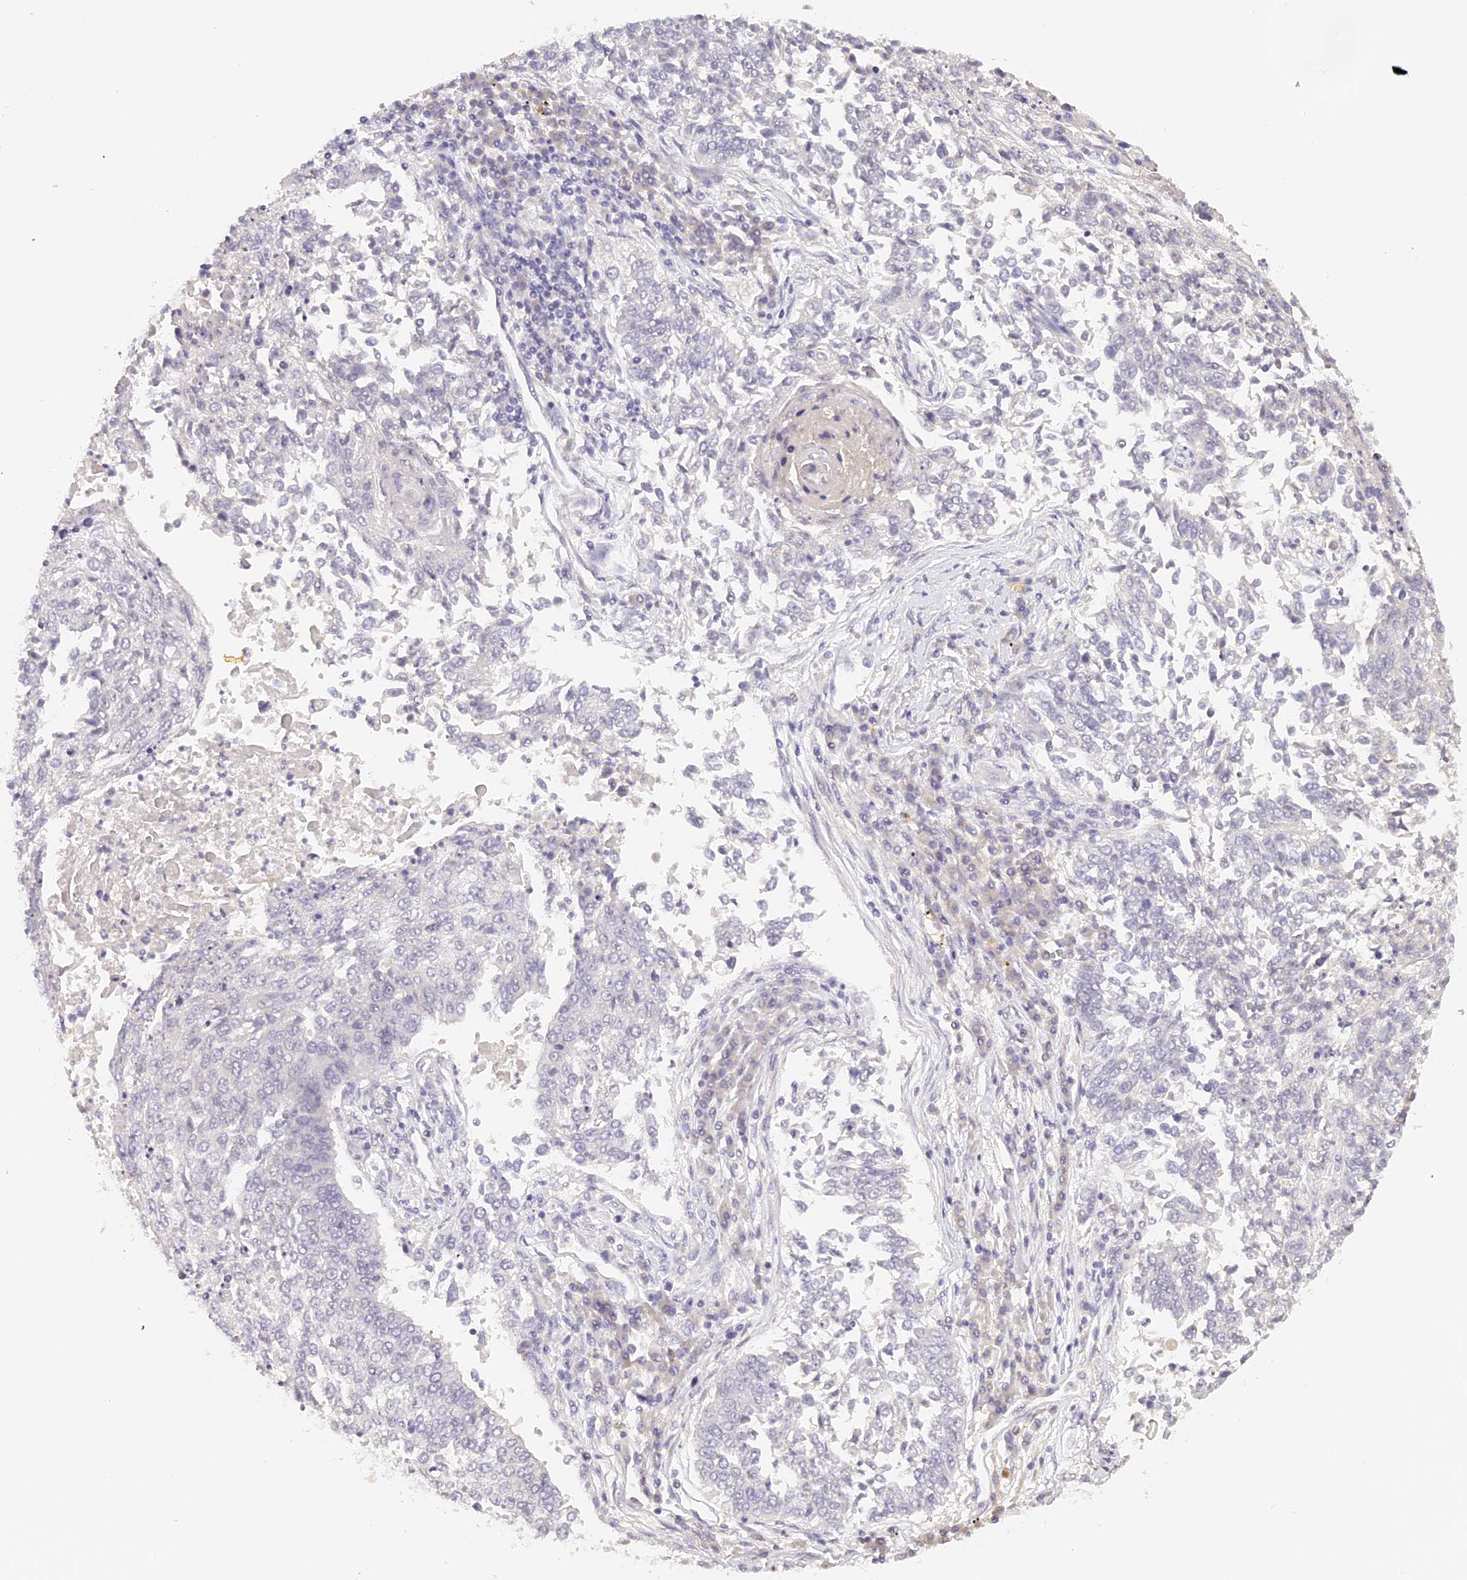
{"staining": {"intensity": "negative", "quantity": "none", "location": "none"}, "tissue": "lung cancer", "cell_type": "Tumor cells", "image_type": "cancer", "snomed": [{"axis": "morphology", "description": "Normal tissue, NOS"}, {"axis": "morphology", "description": "Squamous cell carcinoma, NOS"}, {"axis": "topography", "description": "Cartilage tissue"}, {"axis": "topography", "description": "Bronchus"}, {"axis": "topography", "description": "Lung"}, {"axis": "topography", "description": "Peripheral nerve tissue"}], "caption": "This is a histopathology image of immunohistochemistry staining of lung squamous cell carcinoma, which shows no positivity in tumor cells. Brightfield microscopy of IHC stained with DAB (brown) and hematoxylin (blue), captured at high magnification.", "gene": "ELL3", "patient": {"sex": "female", "age": 49}}